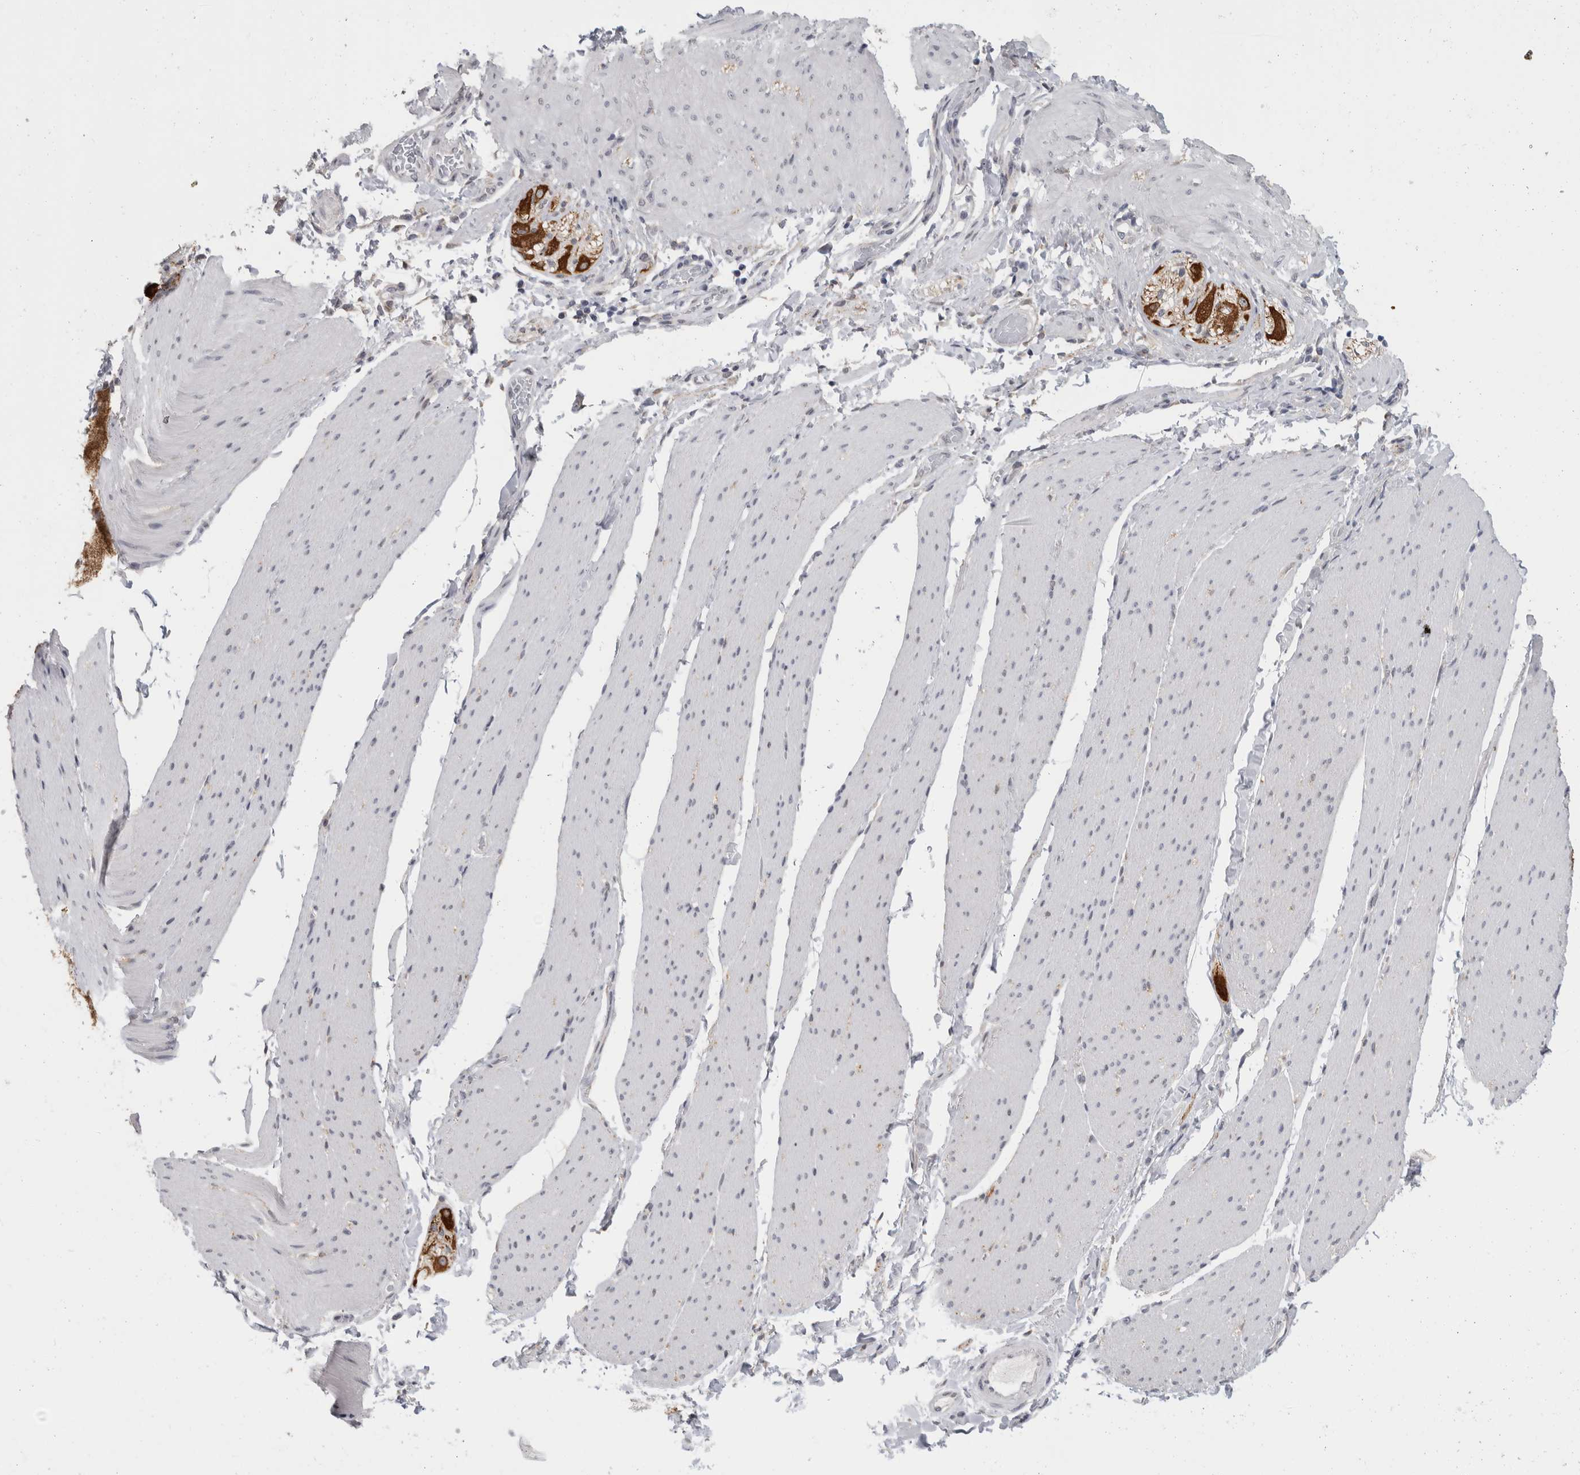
{"staining": {"intensity": "negative", "quantity": "none", "location": "none"}, "tissue": "smooth muscle", "cell_type": "Smooth muscle cells", "image_type": "normal", "snomed": [{"axis": "morphology", "description": "Normal tissue, NOS"}, {"axis": "topography", "description": "Smooth muscle"}, {"axis": "topography", "description": "Small intestine"}], "caption": "IHC photomicrograph of benign smooth muscle stained for a protein (brown), which shows no staining in smooth muscle cells. (Immunohistochemistry (ihc), brightfield microscopy, high magnification).", "gene": "TMEM242", "patient": {"sex": "female", "age": 84}}